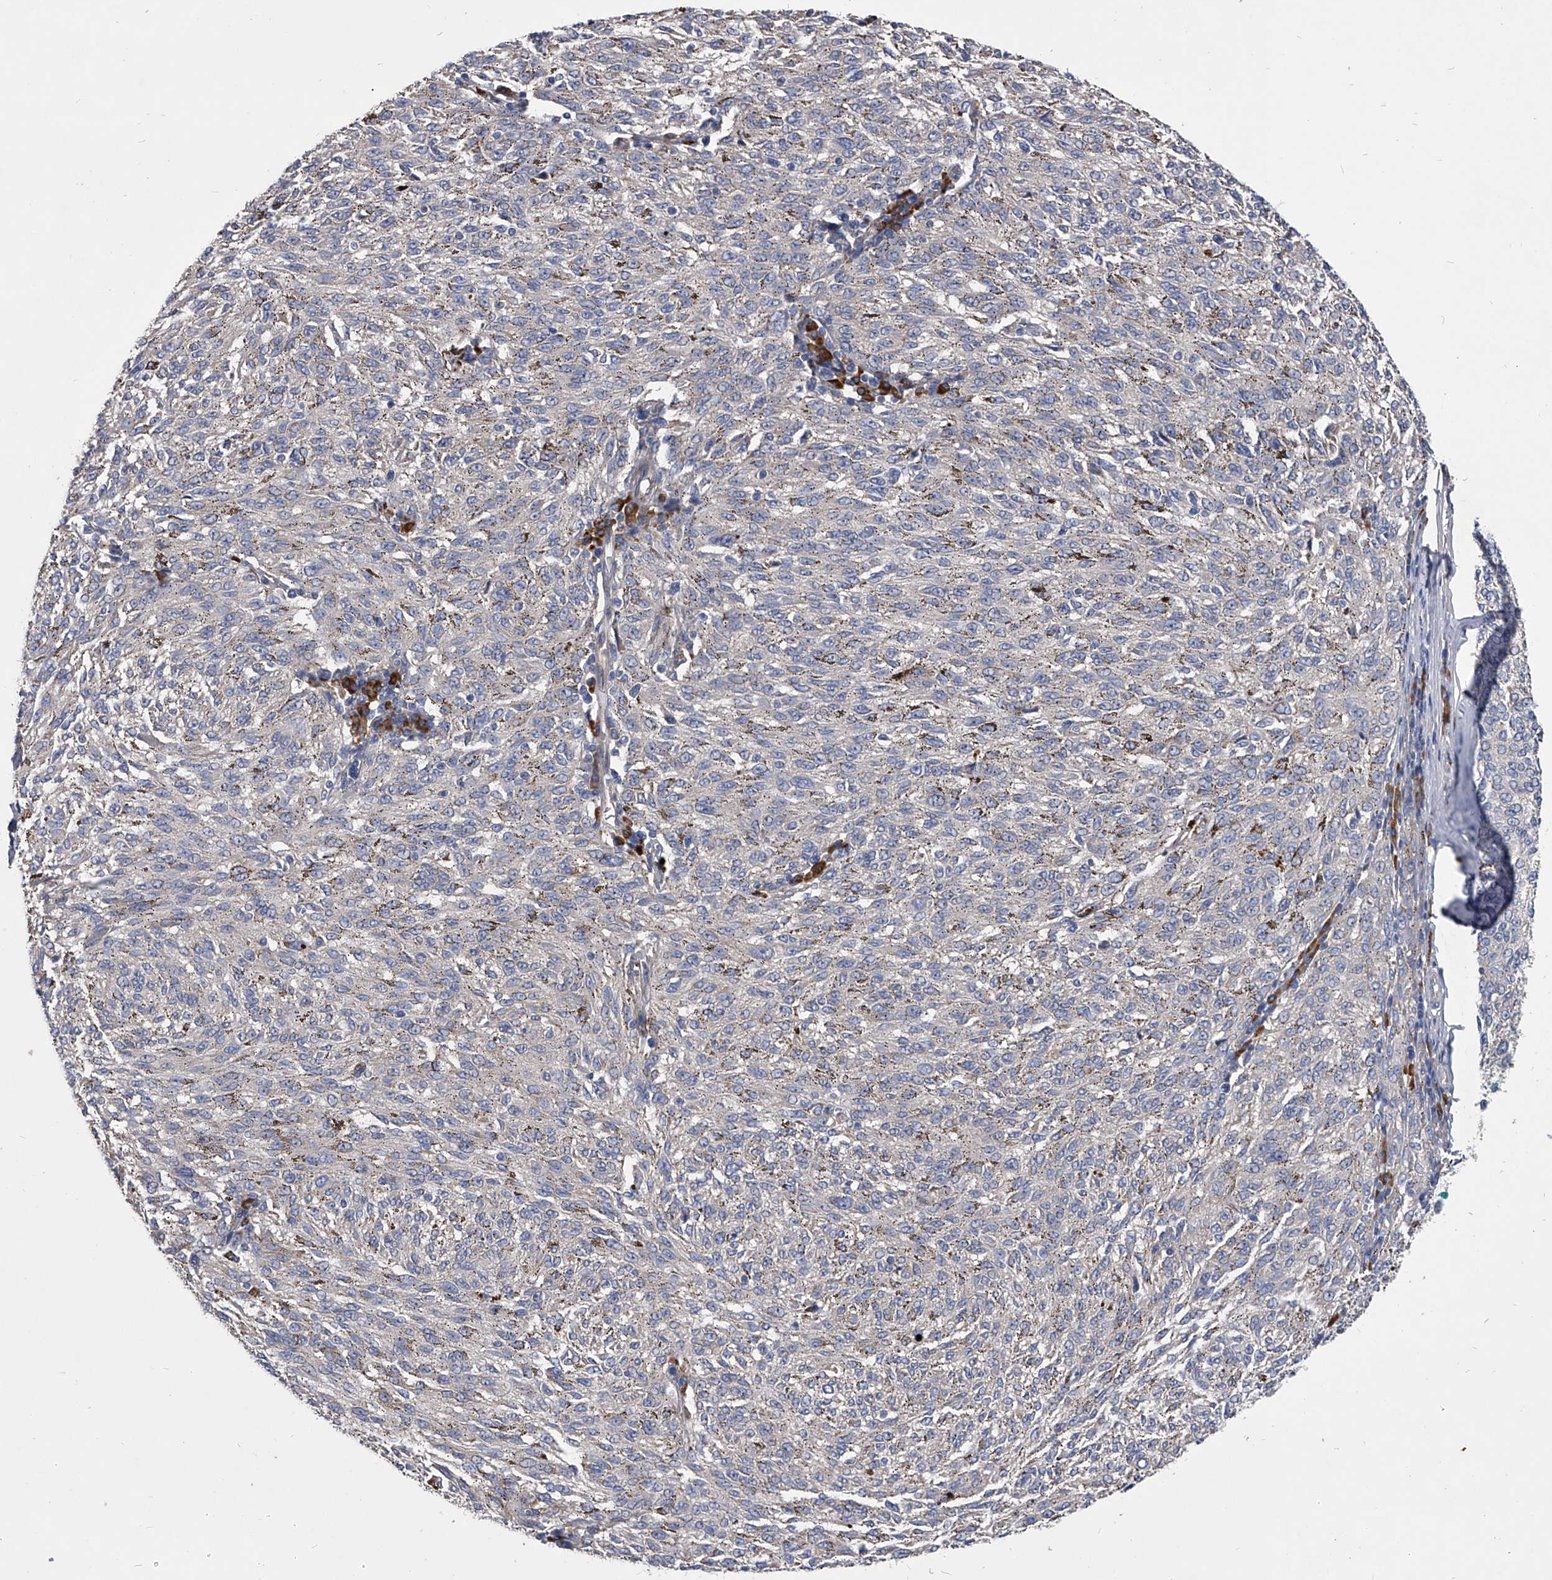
{"staining": {"intensity": "negative", "quantity": "none", "location": "none"}, "tissue": "melanoma", "cell_type": "Tumor cells", "image_type": "cancer", "snomed": [{"axis": "morphology", "description": "Malignant melanoma, NOS"}, {"axis": "topography", "description": "Skin"}], "caption": "Malignant melanoma stained for a protein using IHC reveals no expression tumor cells.", "gene": "CCR4", "patient": {"sex": "female", "age": 72}}